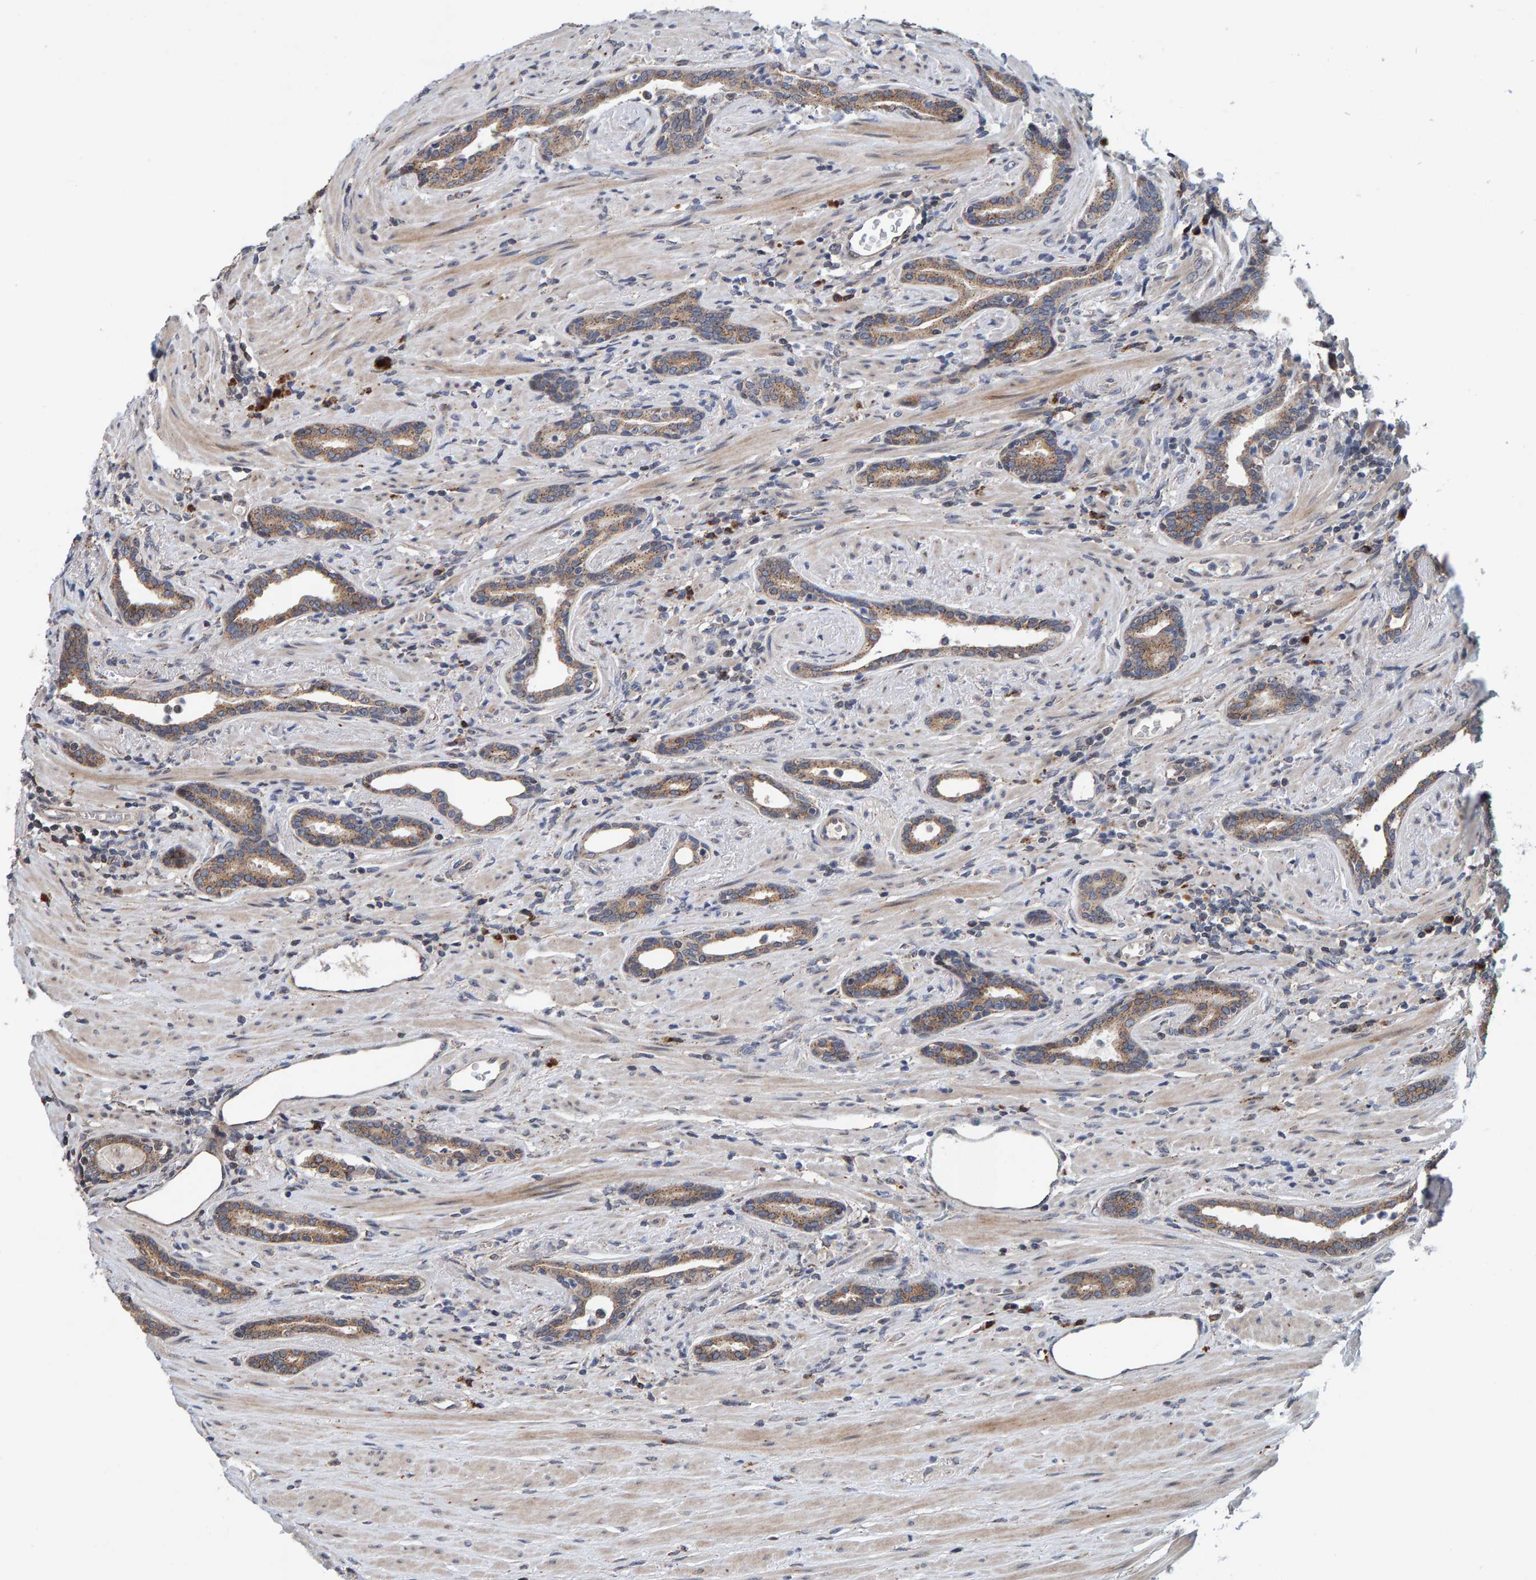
{"staining": {"intensity": "moderate", "quantity": ">75%", "location": "cytoplasmic/membranous"}, "tissue": "prostate cancer", "cell_type": "Tumor cells", "image_type": "cancer", "snomed": [{"axis": "morphology", "description": "Adenocarcinoma, High grade"}, {"axis": "topography", "description": "Prostate"}], "caption": "This photomicrograph displays IHC staining of prostate adenocarcinoma (high-grade), with medium moderate cytoplasmic/membranous expression in about >75% of tumor cells.", "gene": "CCDC25", "patient": {"sex": "male", "age": 71}}